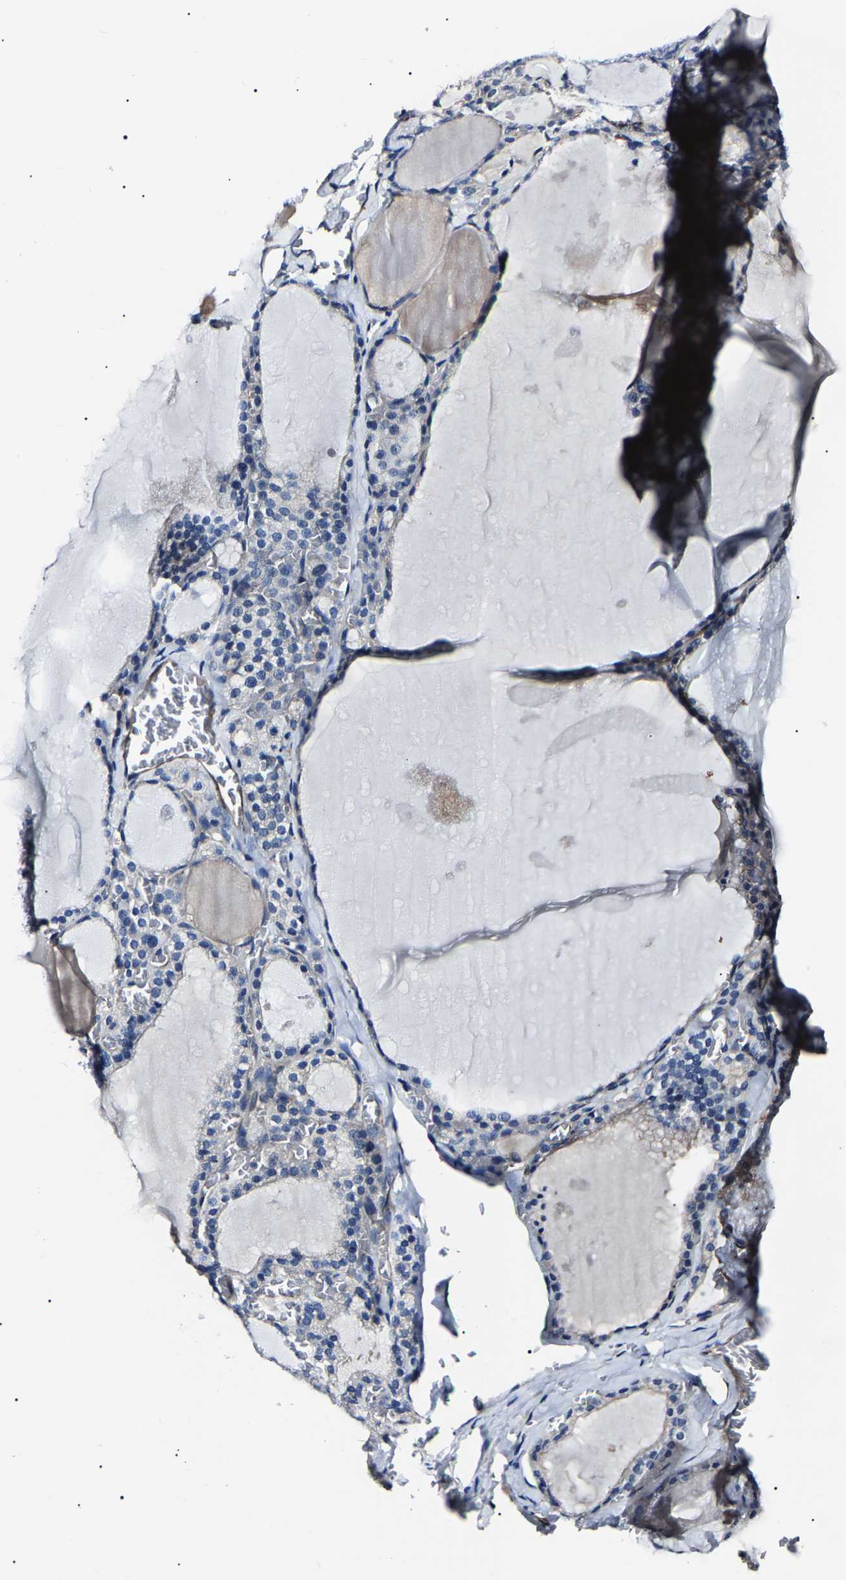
{"staining": {"intensity": "weak", "quantity": "<25%", "location": "cytoplasmic/membranous"}, "tissue": "thyroid gland", "cell_type": "Glandular cells", "image_type": "normal", "snomed": [{"axis": "morphology", "description": "Normal tissue, NOS"}, {"axis": "topography", "description": "Thyroid gland"}], "caption": "Immunohistochemistry micrograph of benign thyroid gland stained for a protein (brown), which demonstrates no expression in glandular cells. (Brightfield microscopy of DAB immunohistochemistry at high magnification).", "gene": "KLHL42", "patient": {"sex": "male", "age": 56}}